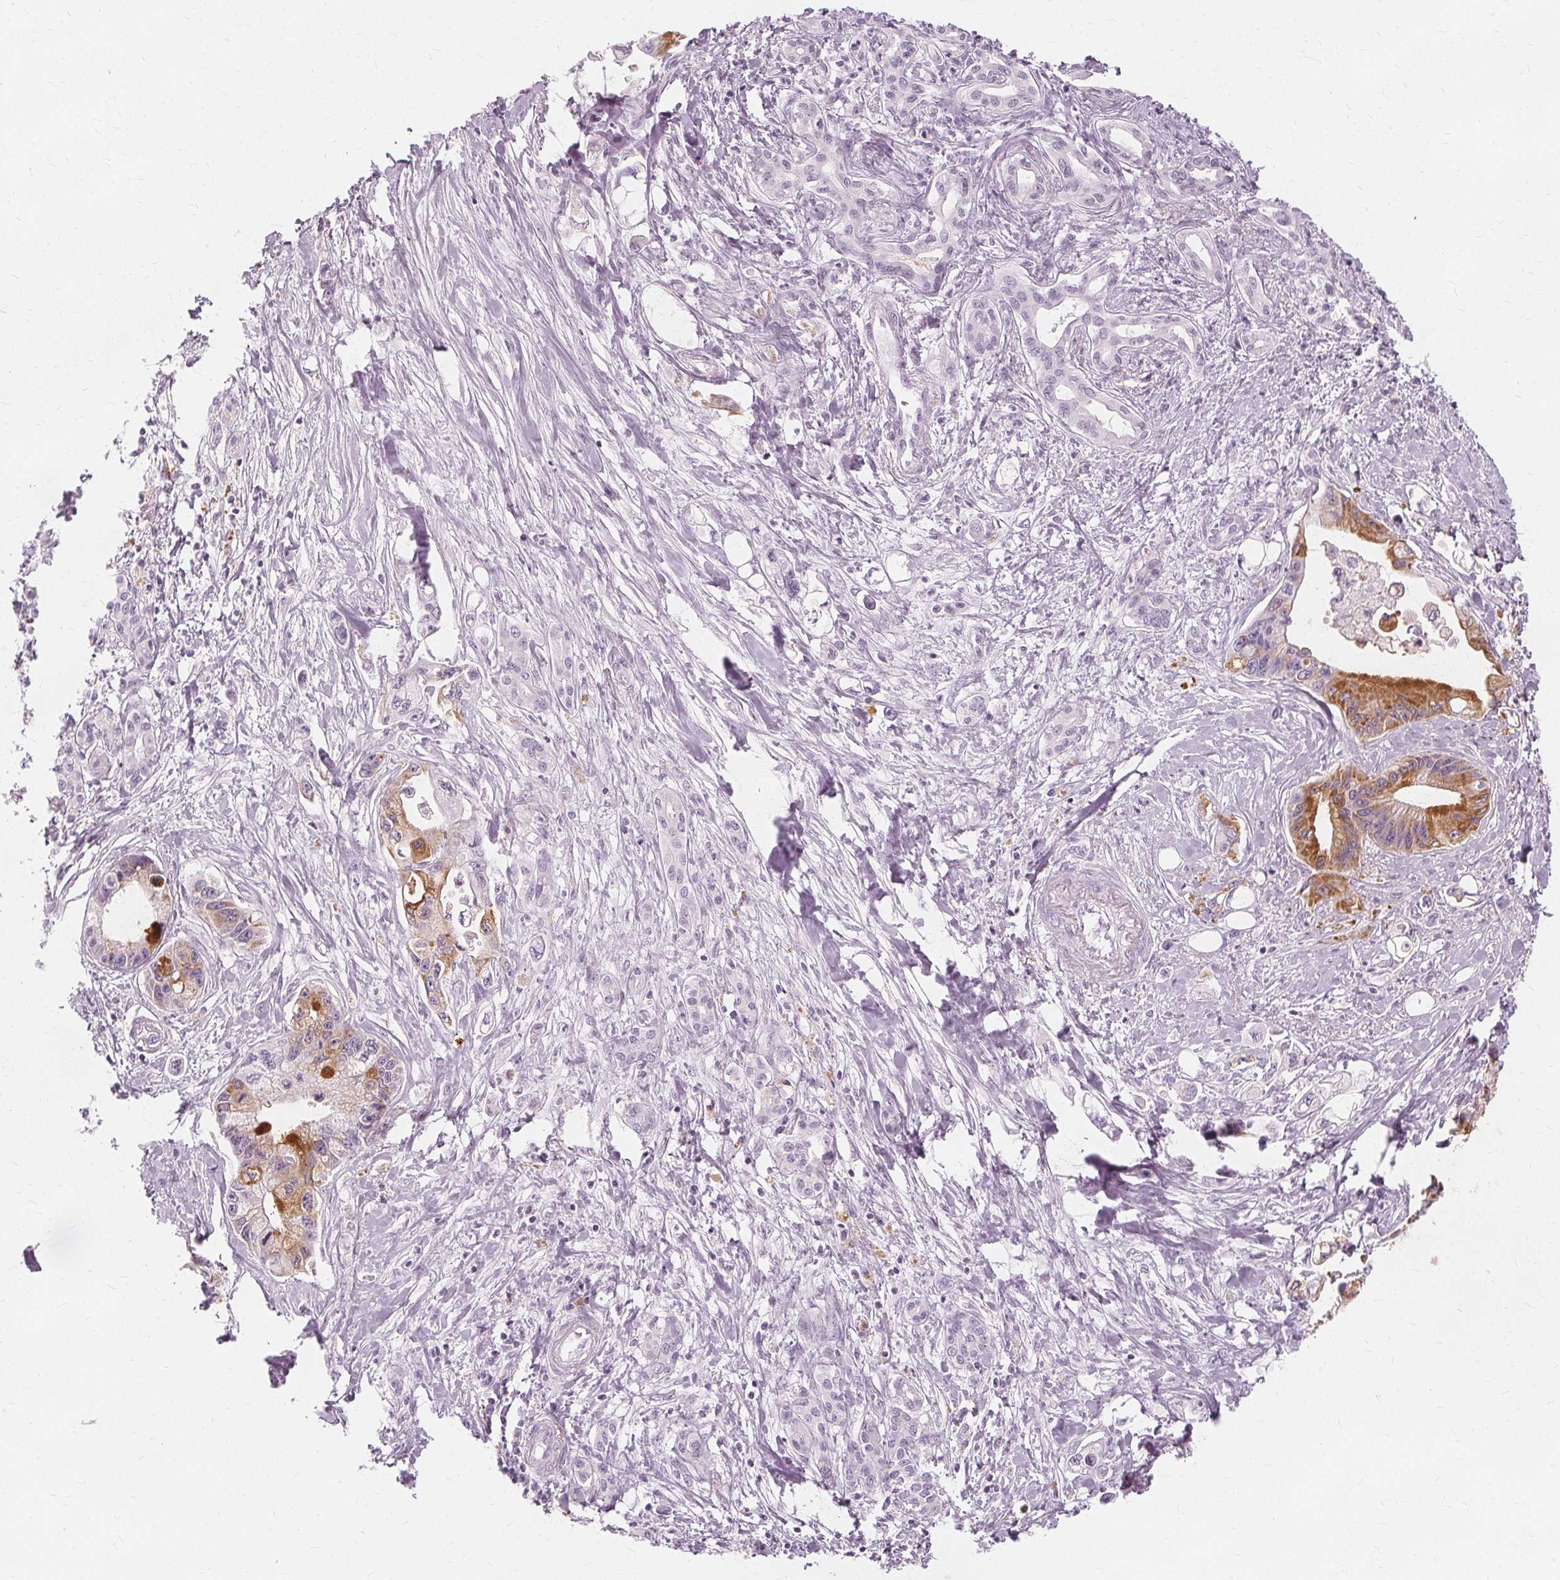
{"staining": {"intensity": "moderate", "quantity": "<25%", "location": "cytoplasmic/membranous"}, "tissue": "pancreatic cancer", "cell_type": "Tumor cells", "image_type": "cancer", "snomed": [{"axis": "morphology", "description": "Adenocarcinoma, NOS"}, {"axis": "topography", "description": "Pancreas"}], "caption": "Moderate cytoplasmic/membranous staining is identified in about <25% of tumor cells in pancreatic cancer.", "gene": "TFF1", "patient": {"sex": "male", "age": 61}}